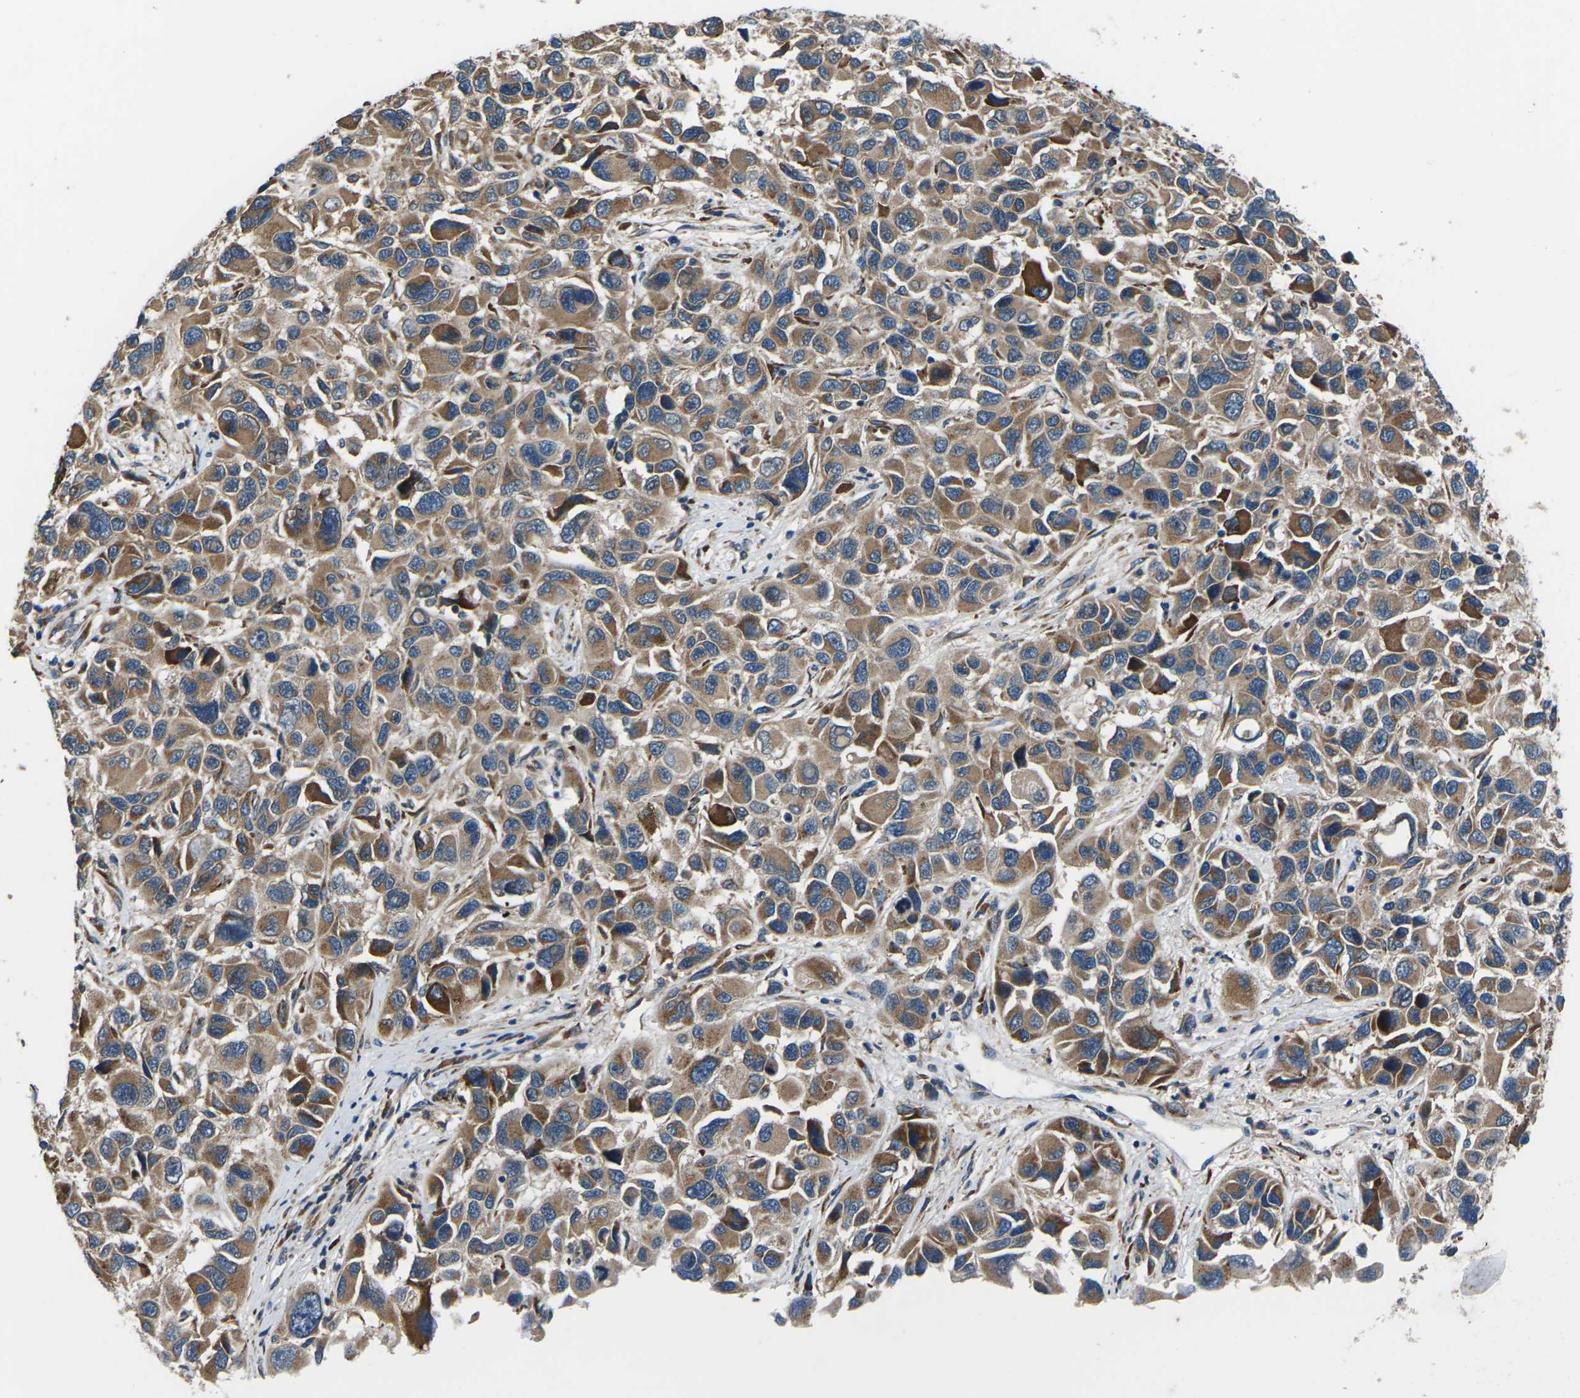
{"staining": {"intensity": "moderate", "quantity": ">75%", "location": "cytoplasmic/membranous"}, "tissue": "melanoma", "cell_type": "Tumor cells", "image_type": "cancer", "snomed": [{"axis": "morphology", "description": "Malignant melanoma, NOS"}, {"axis": "topography", "description": "Skin"}], "caption": "A brown stain highlights moderate cytoplasmic/membranous positivity of a protein in human melanoma tumor cells.", "gene": "GABRP", "patient": {"sex": "male", "age": 53}}